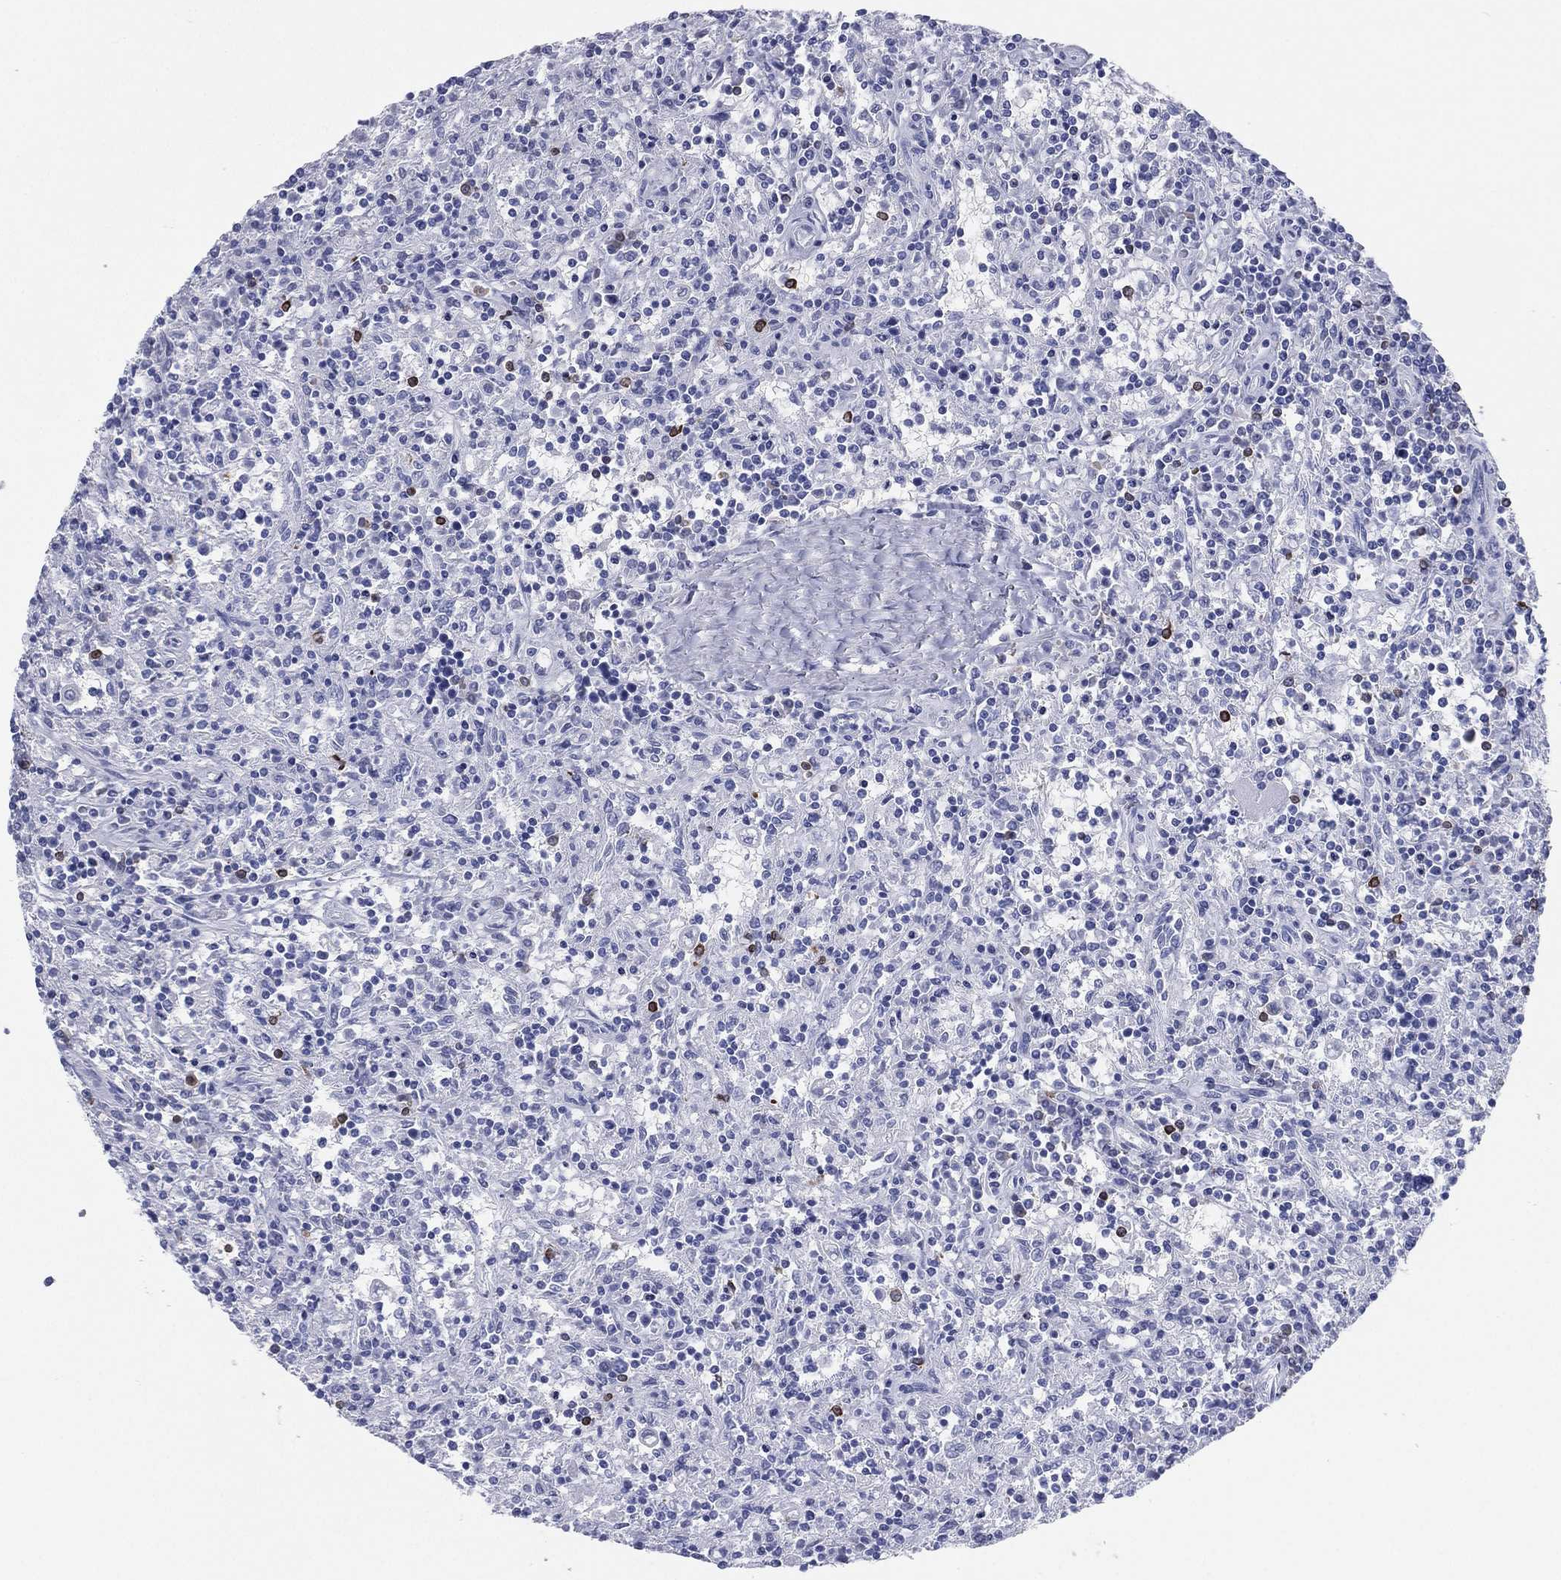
{"staining": {"intensity": "negative", "quantity": "none", "location": "none"}, "tissue": "lymphoma", "cell_type": "Tumor cells", "image_type": "cancer", "snomed": [{"axis": "morphology", "description": "Malignant lymphoma, non-Hodgkin's type, Low grade"}, {"axis": "topography", "description": "Spleen"}], "caption": "Immunohistochemistry image of neoplastic tissue: lymphoma stained with DAB exhibits no significant protein positivity in tumor cells.", "gene": "CD79A", "patient": {"sex": "male", "age": 62}}